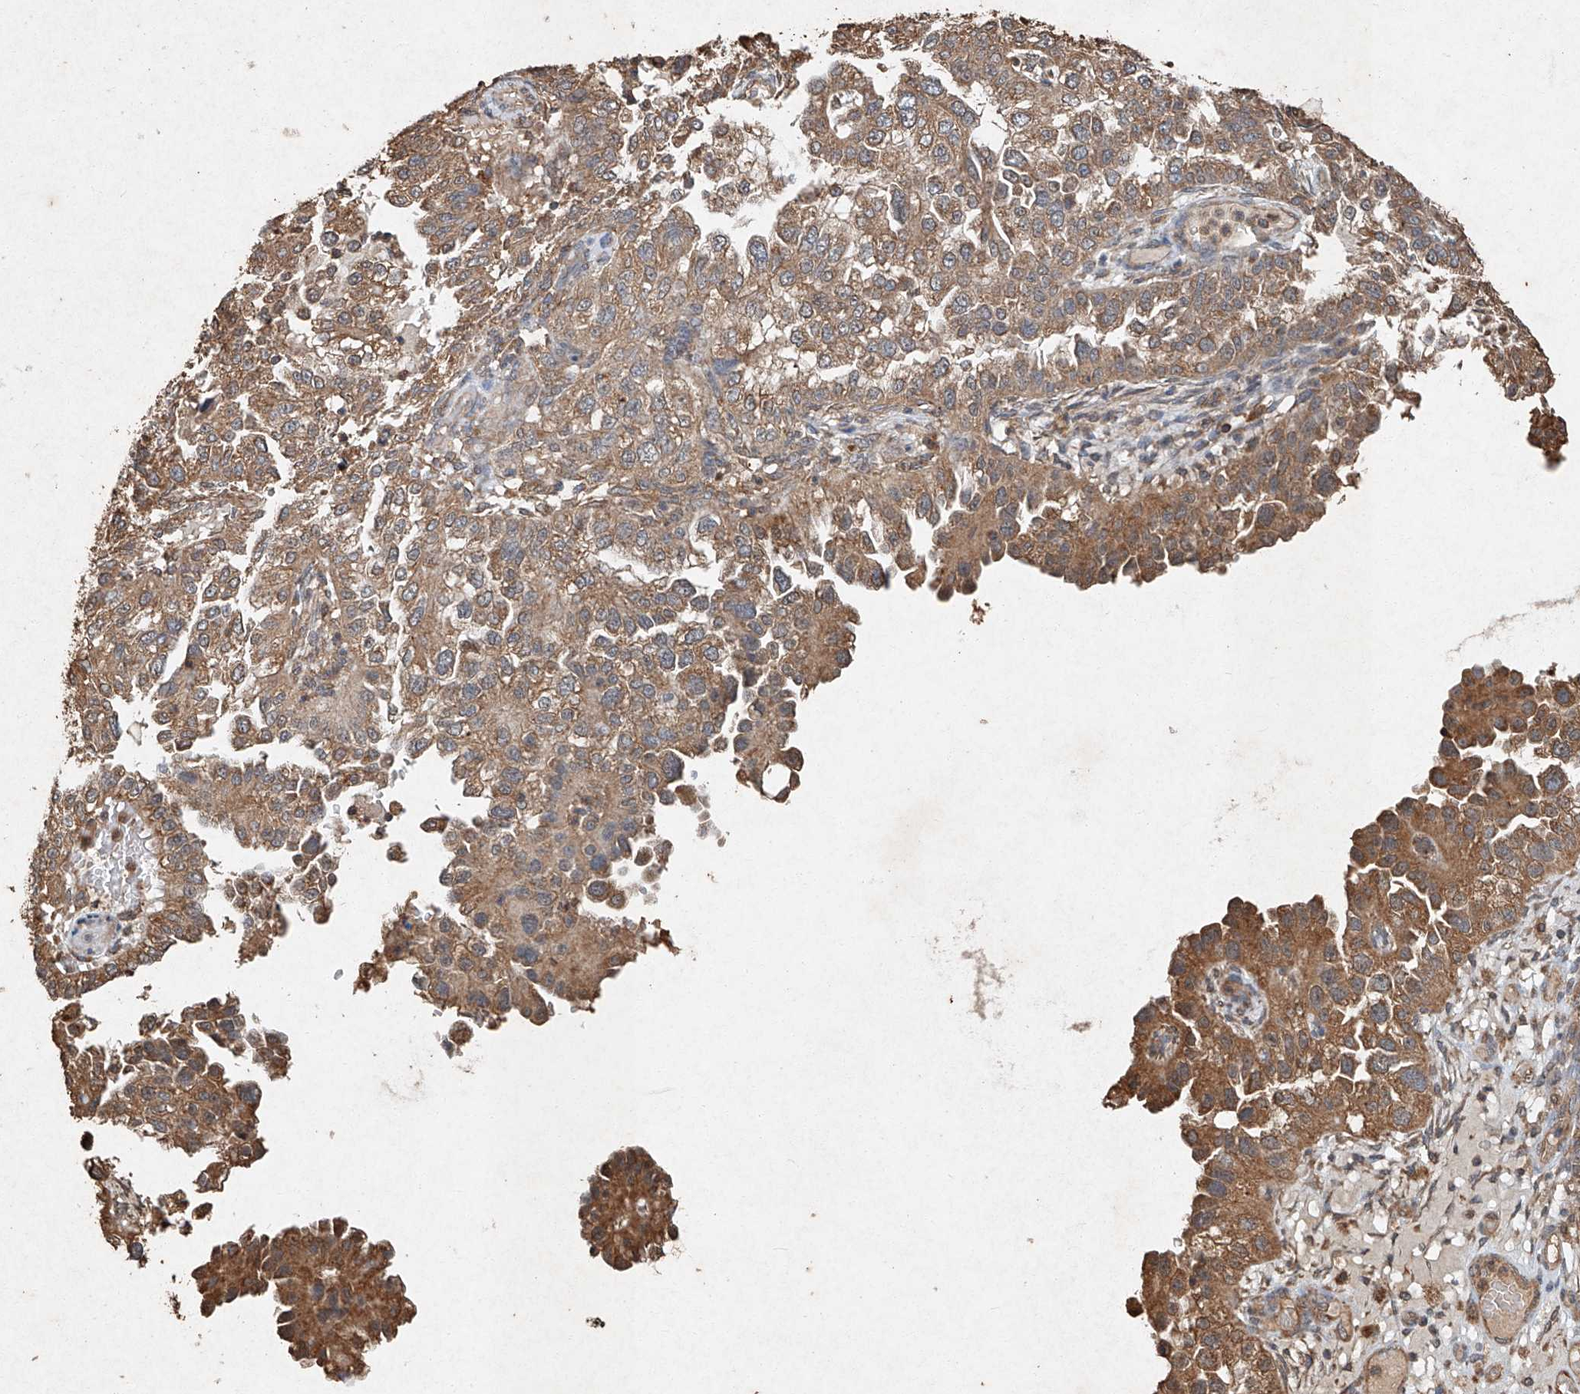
{"staining": {"intensity": "moderate", "quantity": ">75%", "location": "cytoplasmic/membranous"}, "tissue": "endometrial cancer", "cell_type": "Tumor cells", "image_type": "cancer", "snomed": [{"axis": "morphology", "description": "Adenocarcinoma, NOS"}, {"axis": "topography", "description": "Endometrium"}], "caption": "Protein expression analysis of endometrial cancer (adenocarcinoma) exhibits moderate cytoplasmic/membranous staining in approximately >75% of tumor cells.", "gene": "STK3", "patient": {"sex": "female", "age": 85}}